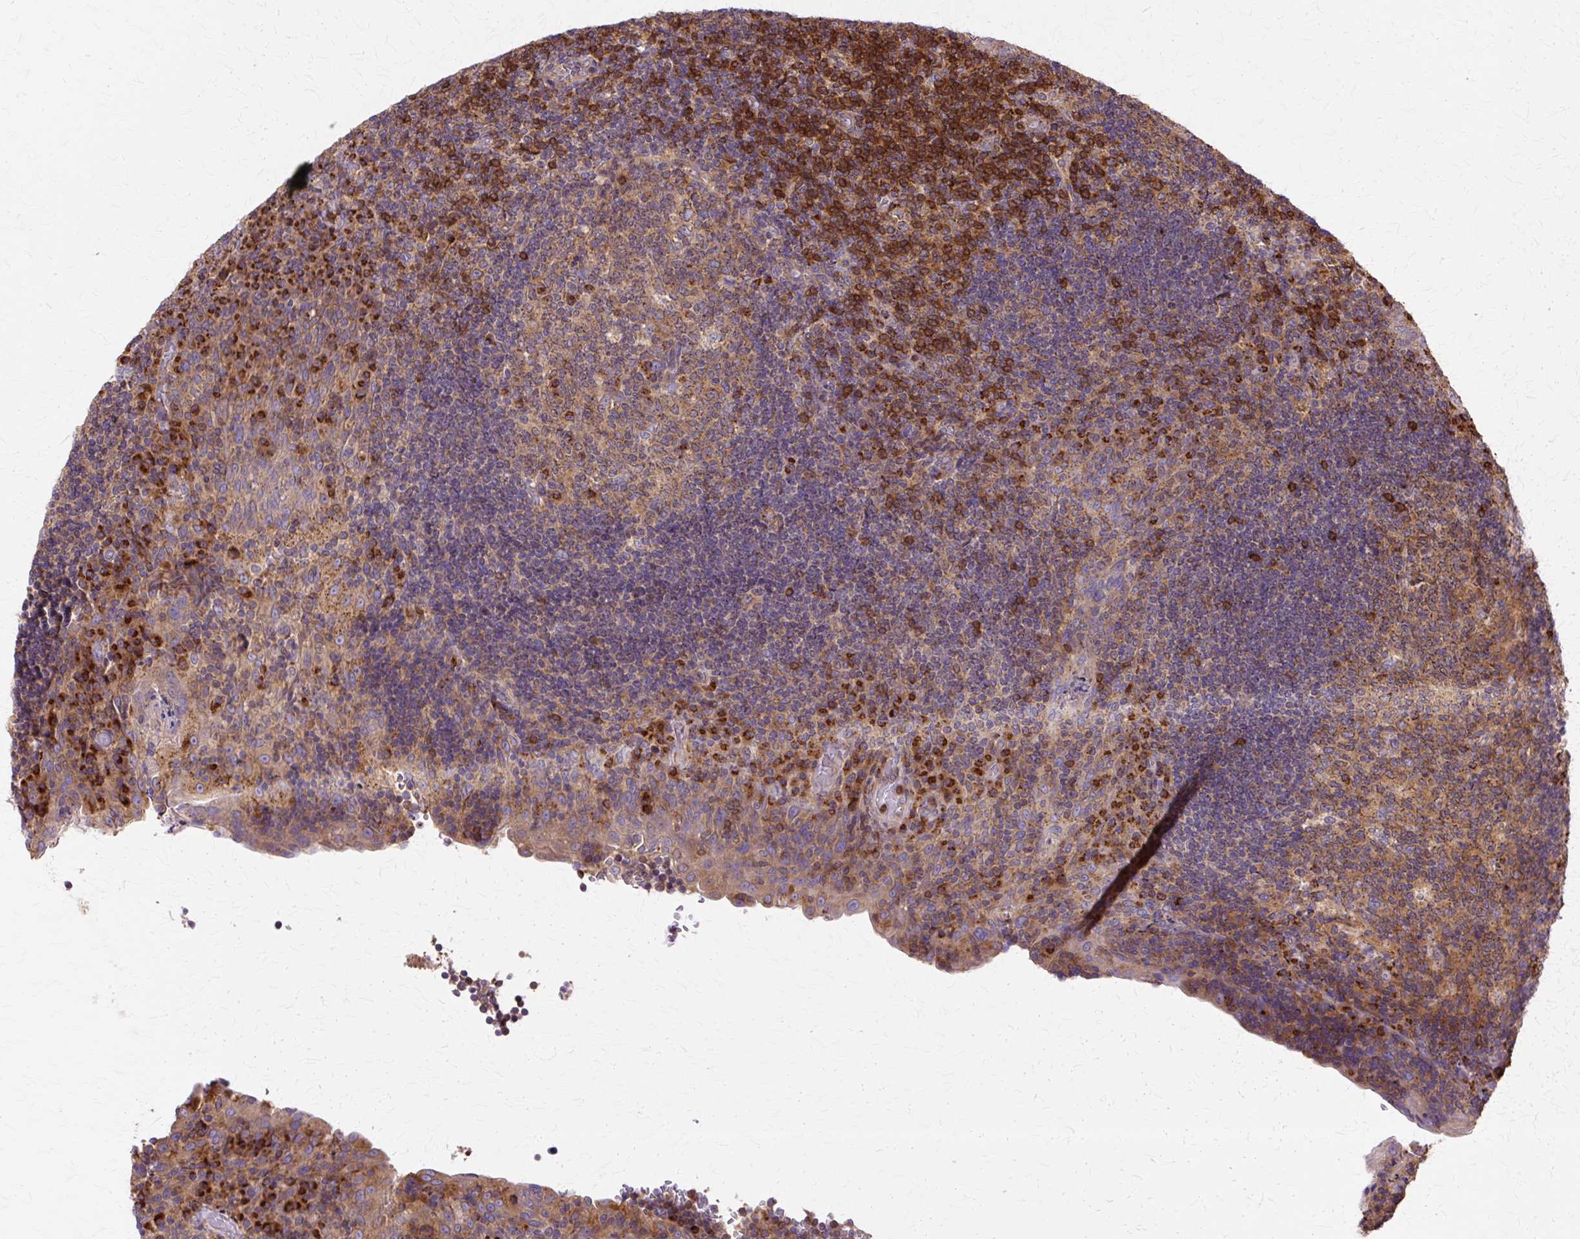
{"staining": {"intensity": "moderate", "quantity": ">75%", "location": "cytoplasmic/membranous"}, "tissue": "tonsil", "cell_type": "Germinal center cells", "image_type": "normal", "snomed": [{"axis": "morphology", "description": "Normal tissue, NOS"}, {"axis": "topography", "description": "Tonsil"}], "caption": "Approximately >75% of germinal center cells in unremarkable tonsil demonstrate moderate cytoplasmic/membranous protein staining as visualized by brown immunohistochemical staining.", "gene": "COPB1", "patient": {"sex": "male", "age": 17}}